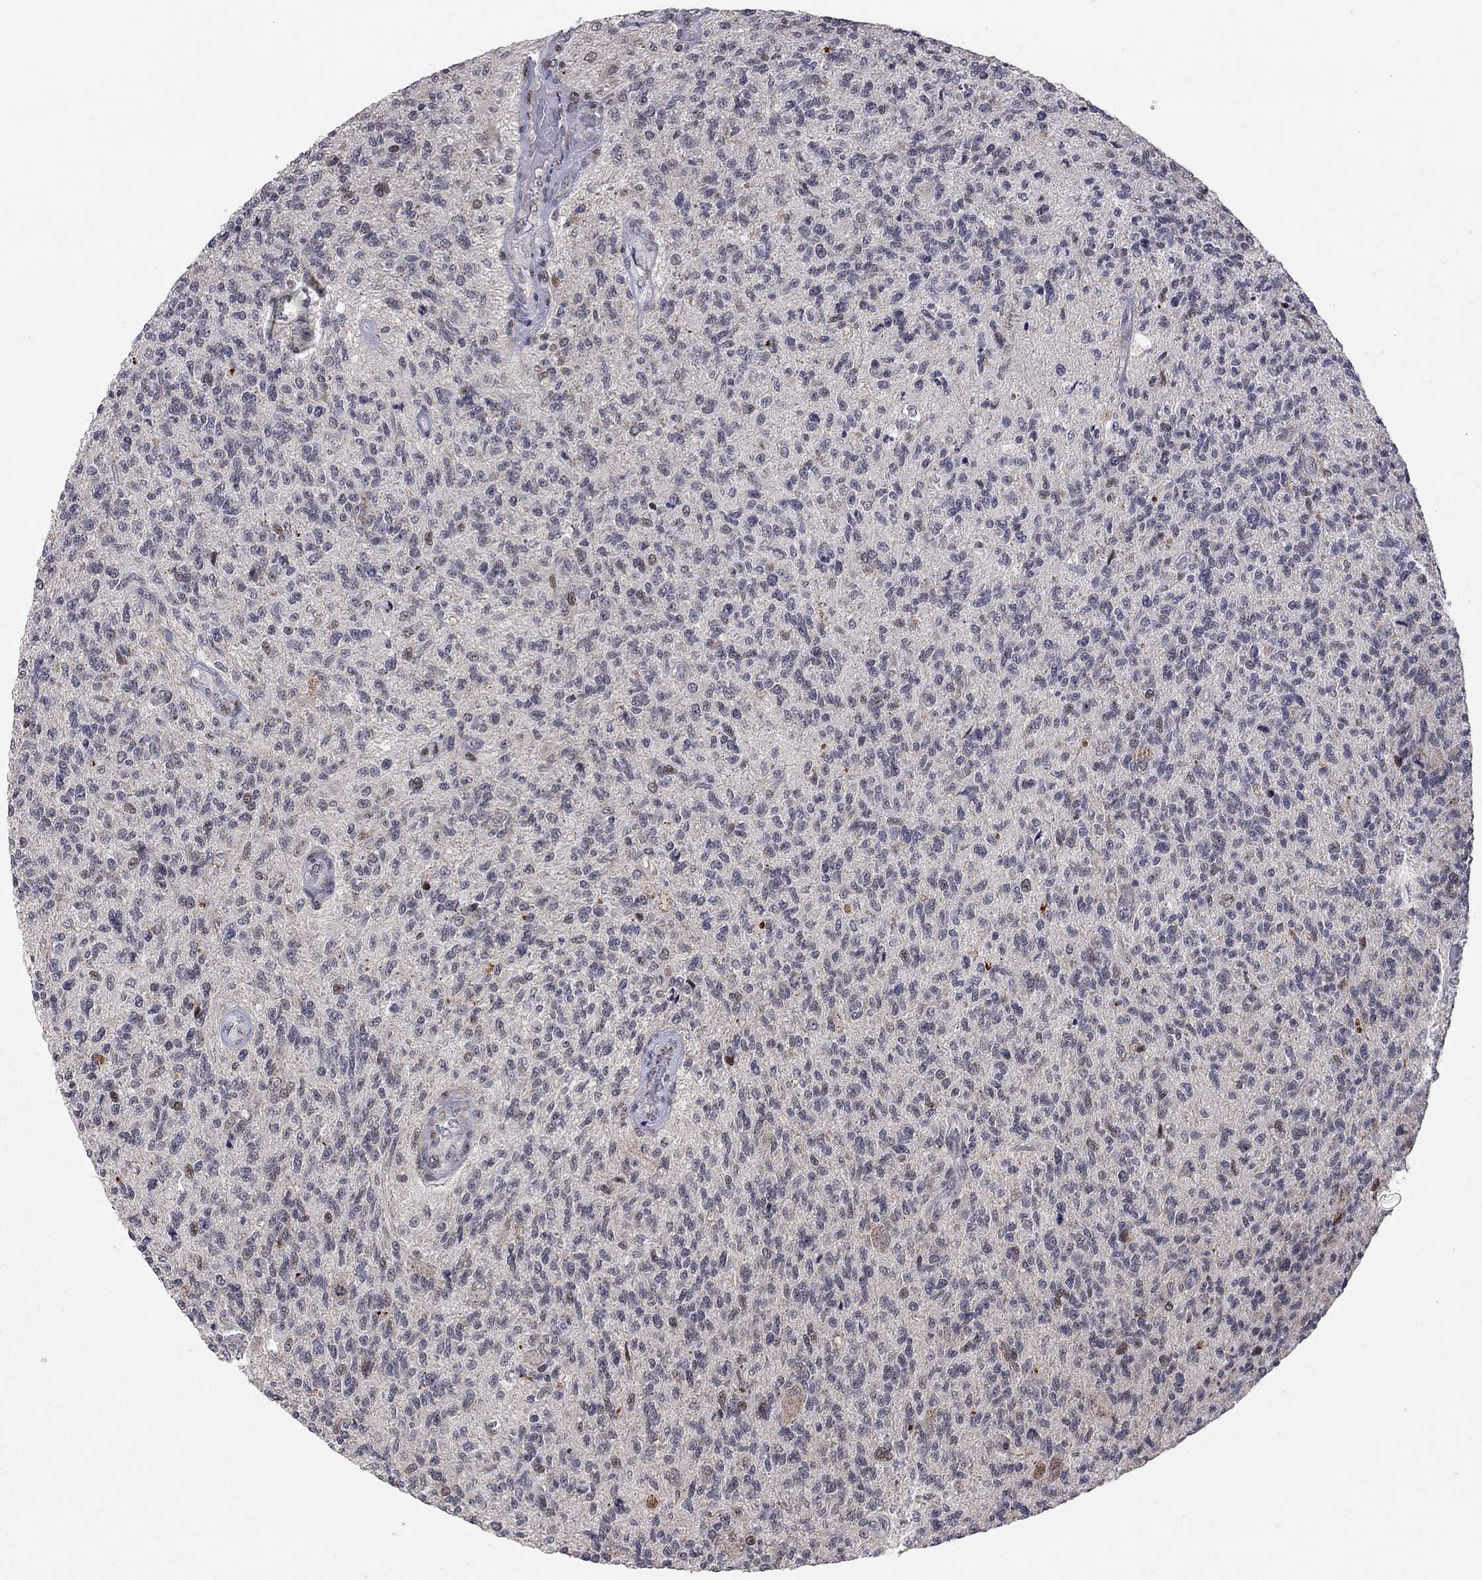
{"staining": {"intensity": "negative", "quantity": "none", "location": "none"}, "tissue": "glioma", "cell_type": "Tumor cells", "image_type": "cancer", "snomed": [{"axis": "morphology", "description": "Glioma, malignant, High grade"}, {"axis": "topography", "description": "Brain"}], "caption": "Immunohistochemistry (IHC) histopathology image of human glioma stained for a protein (brown), which shows no positivity in tumor cells.", "gene": "HDAC3", "patient": {"sex": "male", "age": 56}}